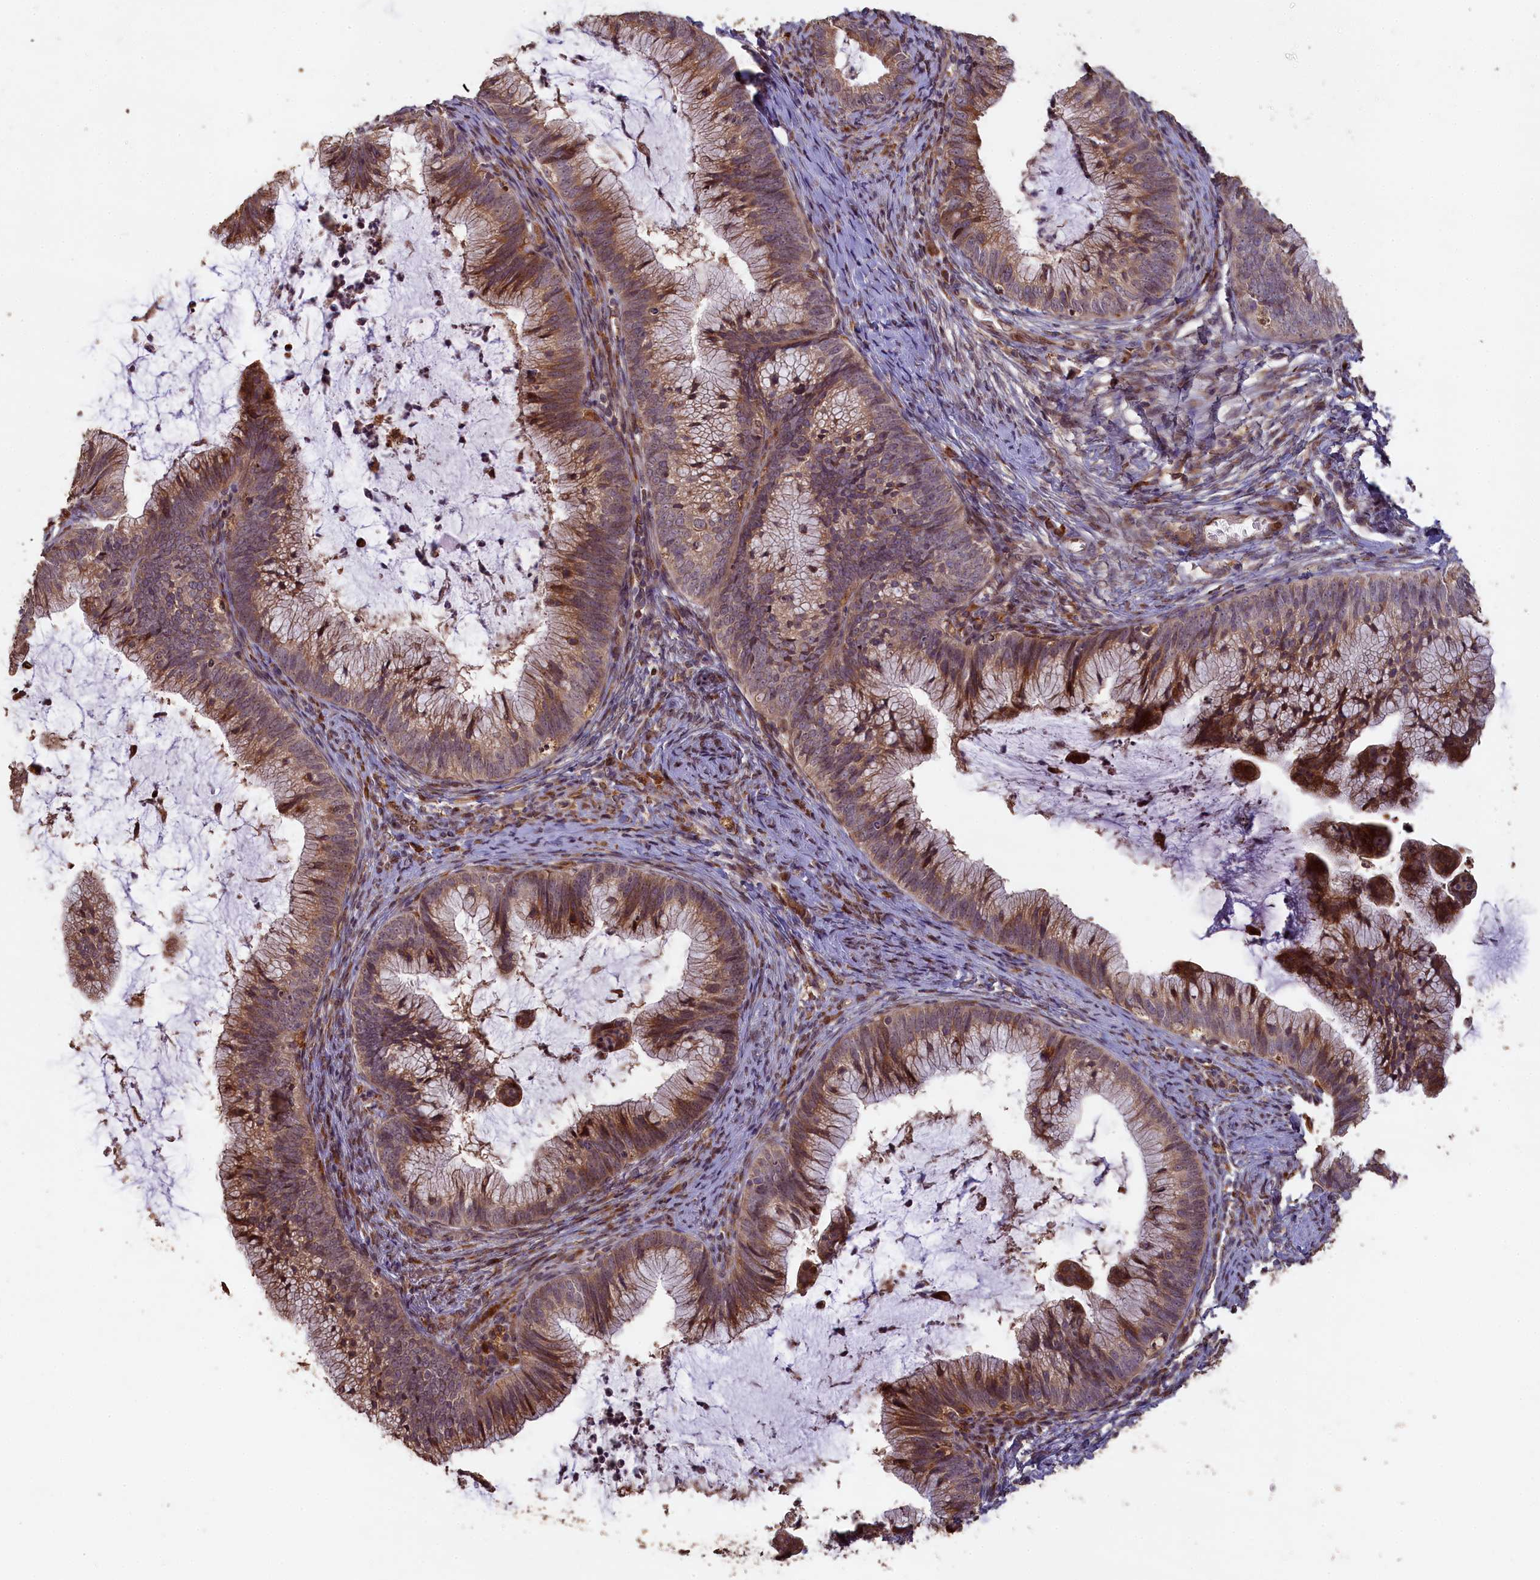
{"staining": {"intensity": "moderate", "quantity": ">75%", "location": "cytoplasmic/membranous"}, "tissue": "cervical cancer", "cell_type": "Tumor cells", "image_type": "cancer", "snomed": [{"axis": "morphology", "description": "Adenocarcinoma, NOS"}, {"axis": "topography", "description": "Cervix"}], "caption": "Immunohistochemistry photomicrograph of neoplastic tissue: cervical adenocarcinoma stained using immunohistochemistry demonstrates medium levels of moderate protein expression localized specifically in the cytoplasmic/membranous of tumor cells, appearing as a cytoplasmic/membranous brown color.", "gene": "SLC38A7", "patient": {"sex": "female", "age": 36}}